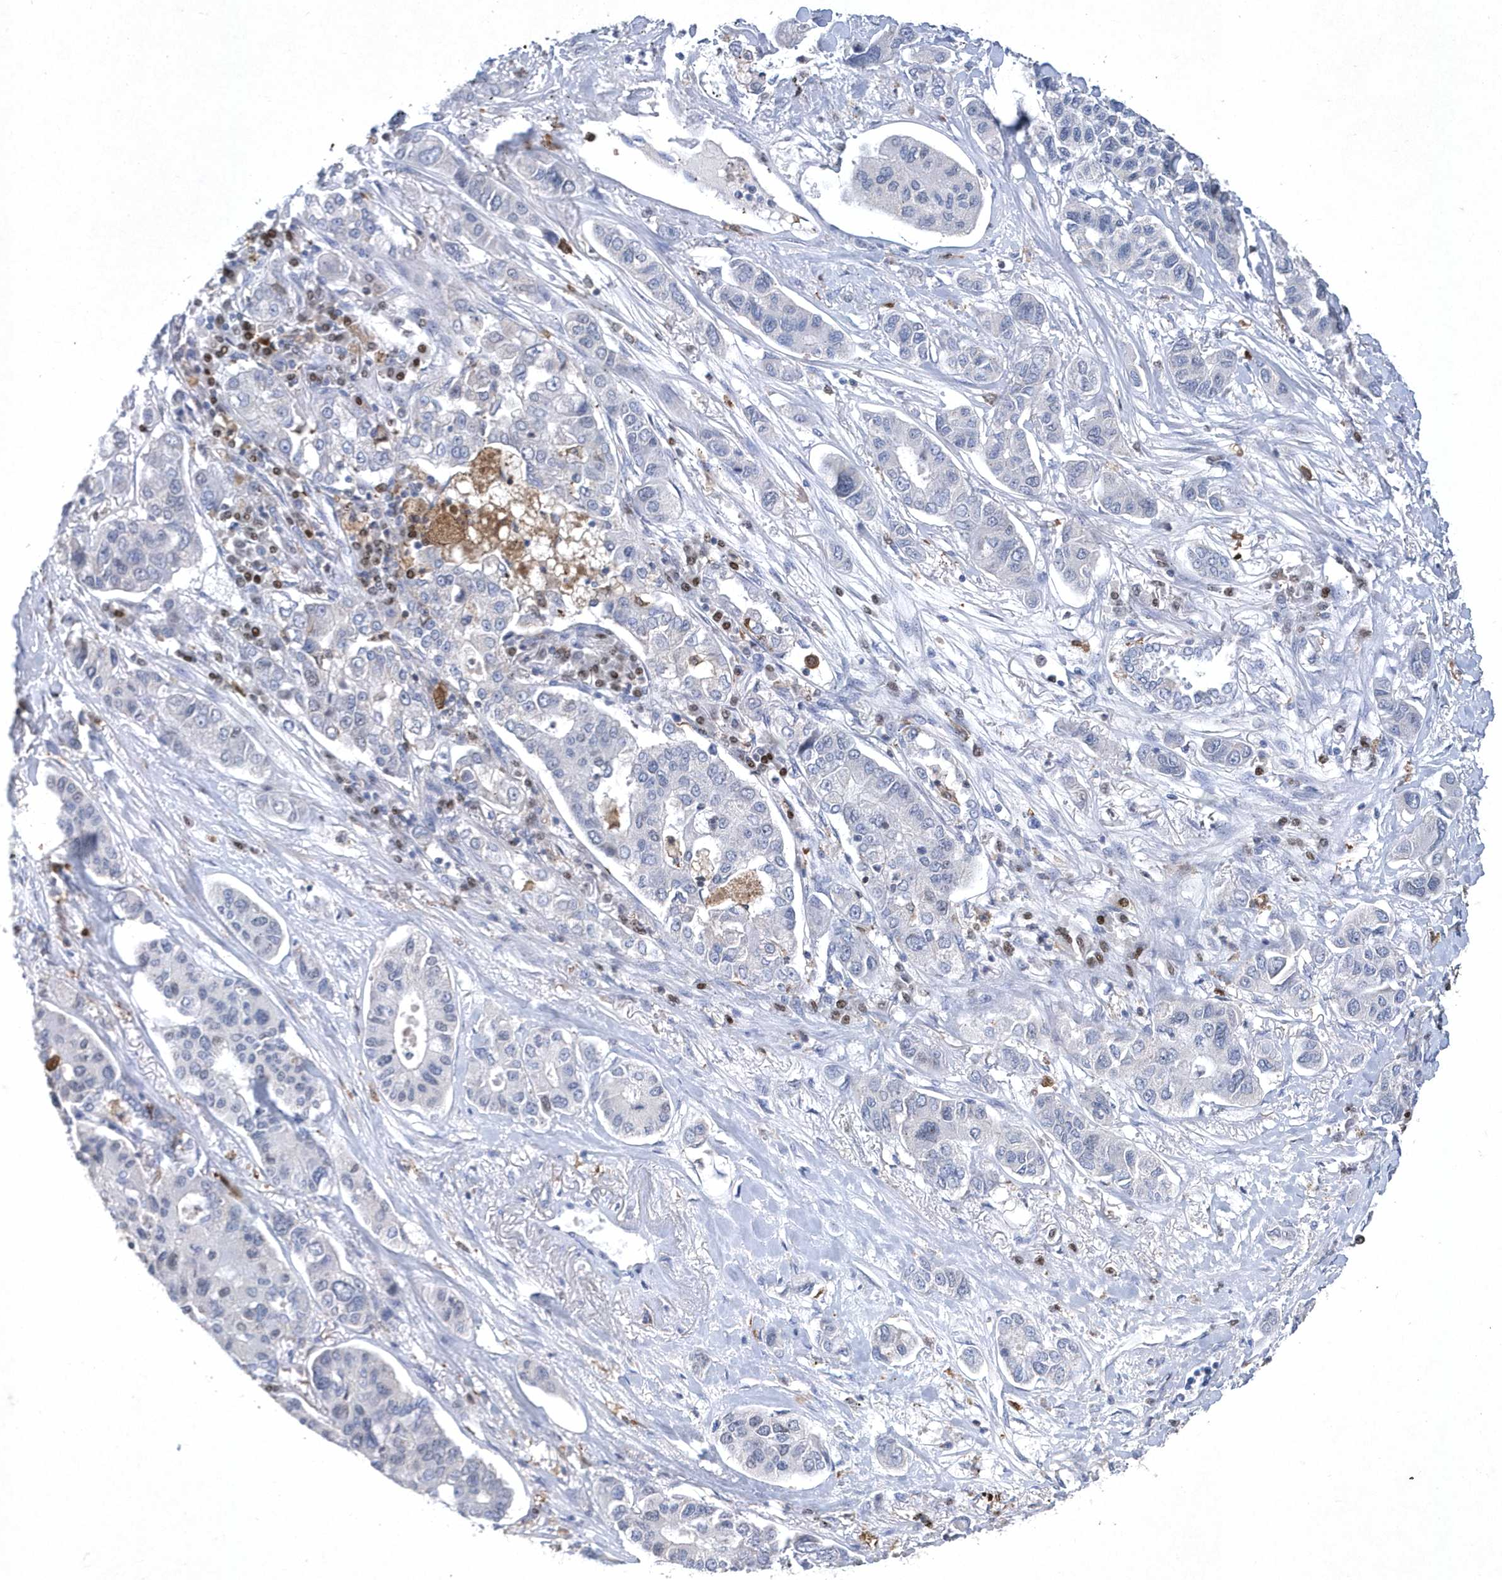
{"staining": {"intensity": "negative", "quantity": "none", "location": "none"}, "tissue": "lung cancer", "cell_type": "Tumor cells", "image_type": "cancer", "snomed": [{"axis": "morphology", "description": "Adenocarcinoma, NOS"}, {"axis": "topography", "description": "Lung"}], "caption": "Immunohistochemical staining of human lung cancer displays no significant expression in tumor cells.", "gene": "BHLHA15", "patient": {"sex": "male", "age": 49}}